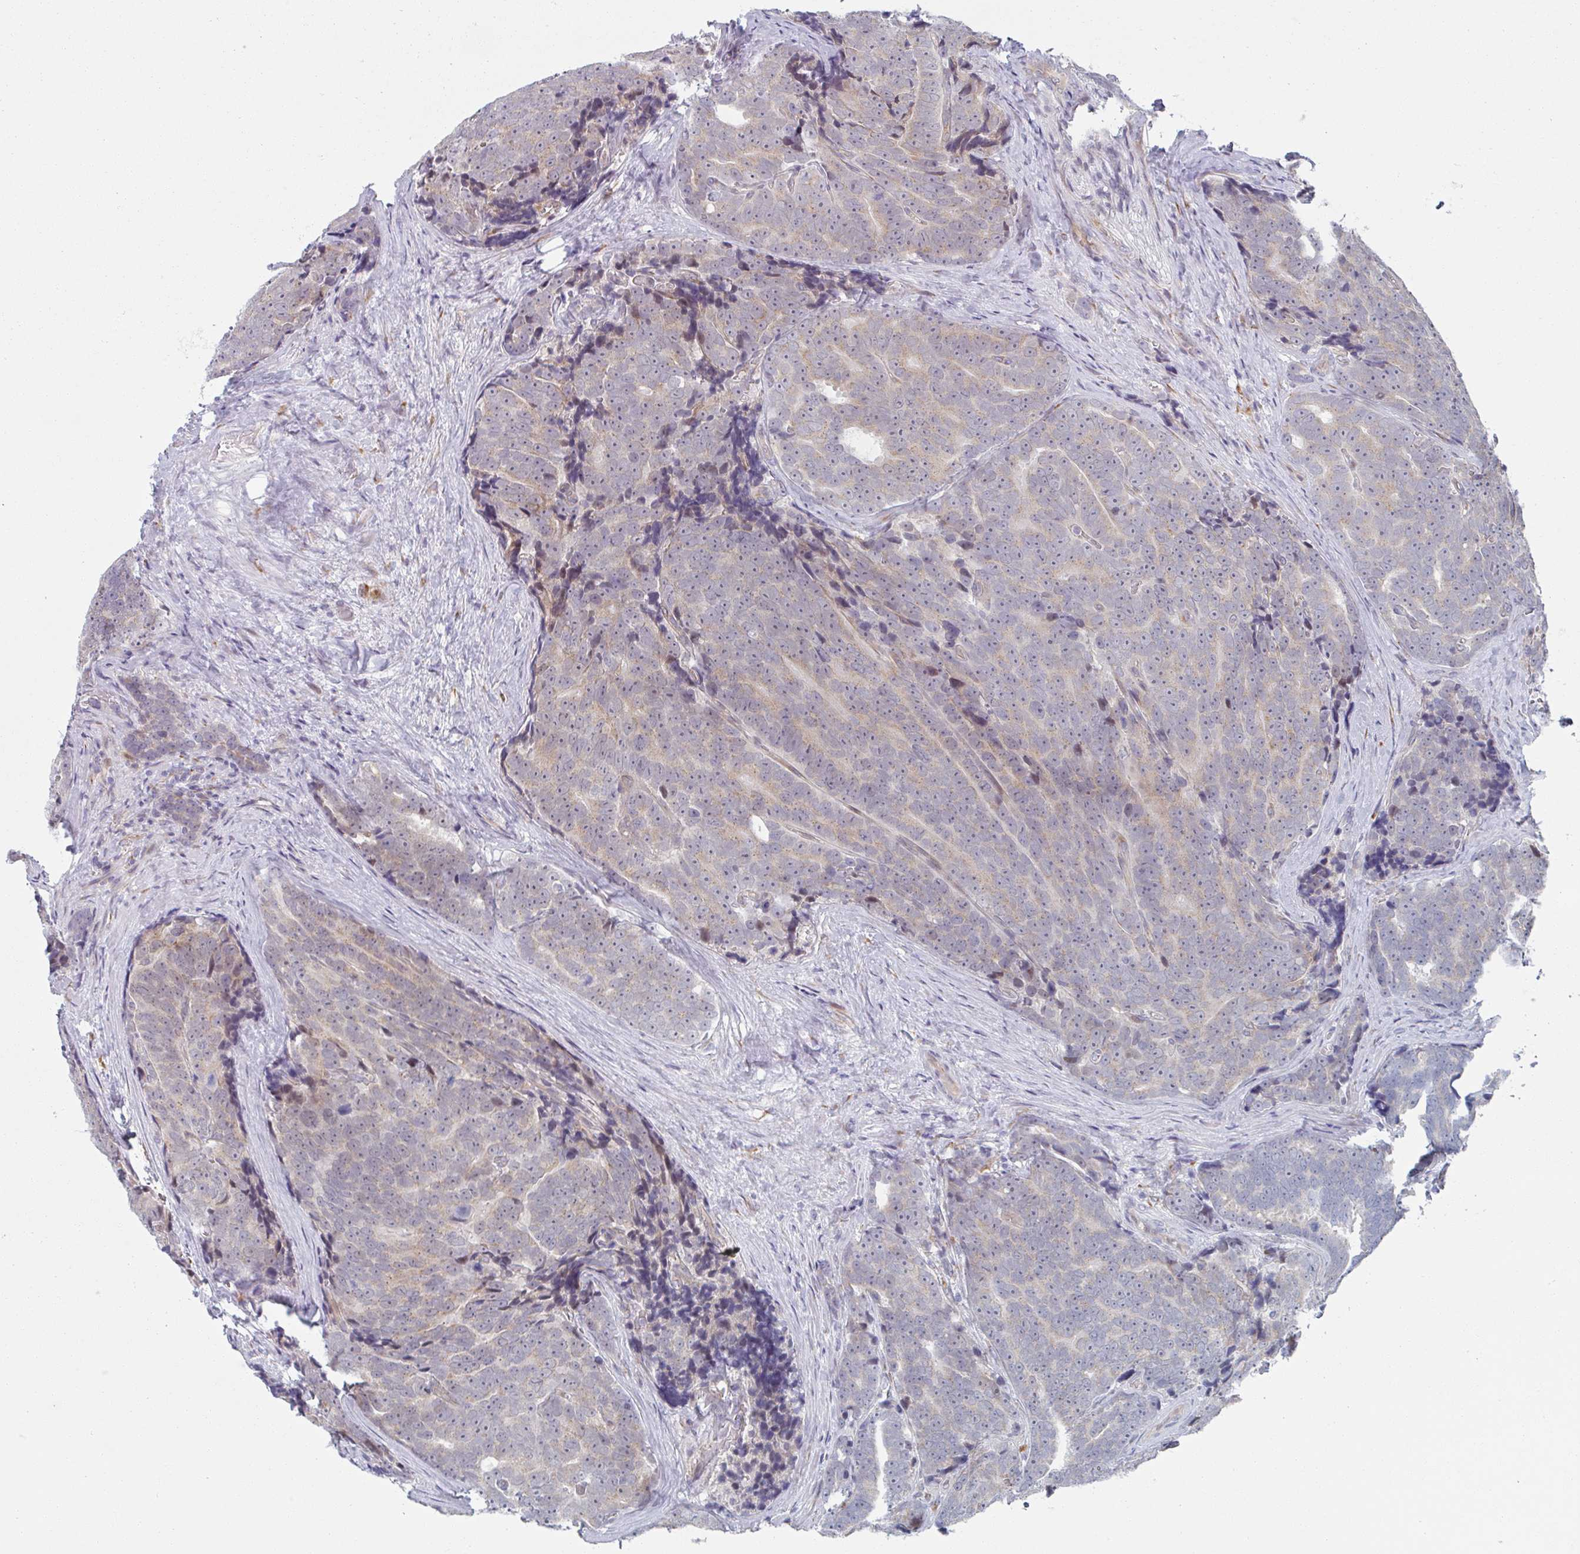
{"staining": {"intensity": "weak", "quantity": ">75%", "location": "cytoplasmic/membranous"}, "tissue": "prostate cancer", "cell_type": "Tumor cells", "image_type": "cancer", "snomed": [{"axis": "morphology", "description": "Adenocarcinoma, Low grade"}, {"axis": "topography", "description": "Prostate"}], "caption": "Approximately >75% of tumor cells in adenocarcinoma (low-grade) (prostate) exhibit weak cytoplasmic/membranous protein expression as visualized by brown immunohistochemical staining.", "gene": "TRAPPC10", "patient": {"sex": "male", "age": 62}}